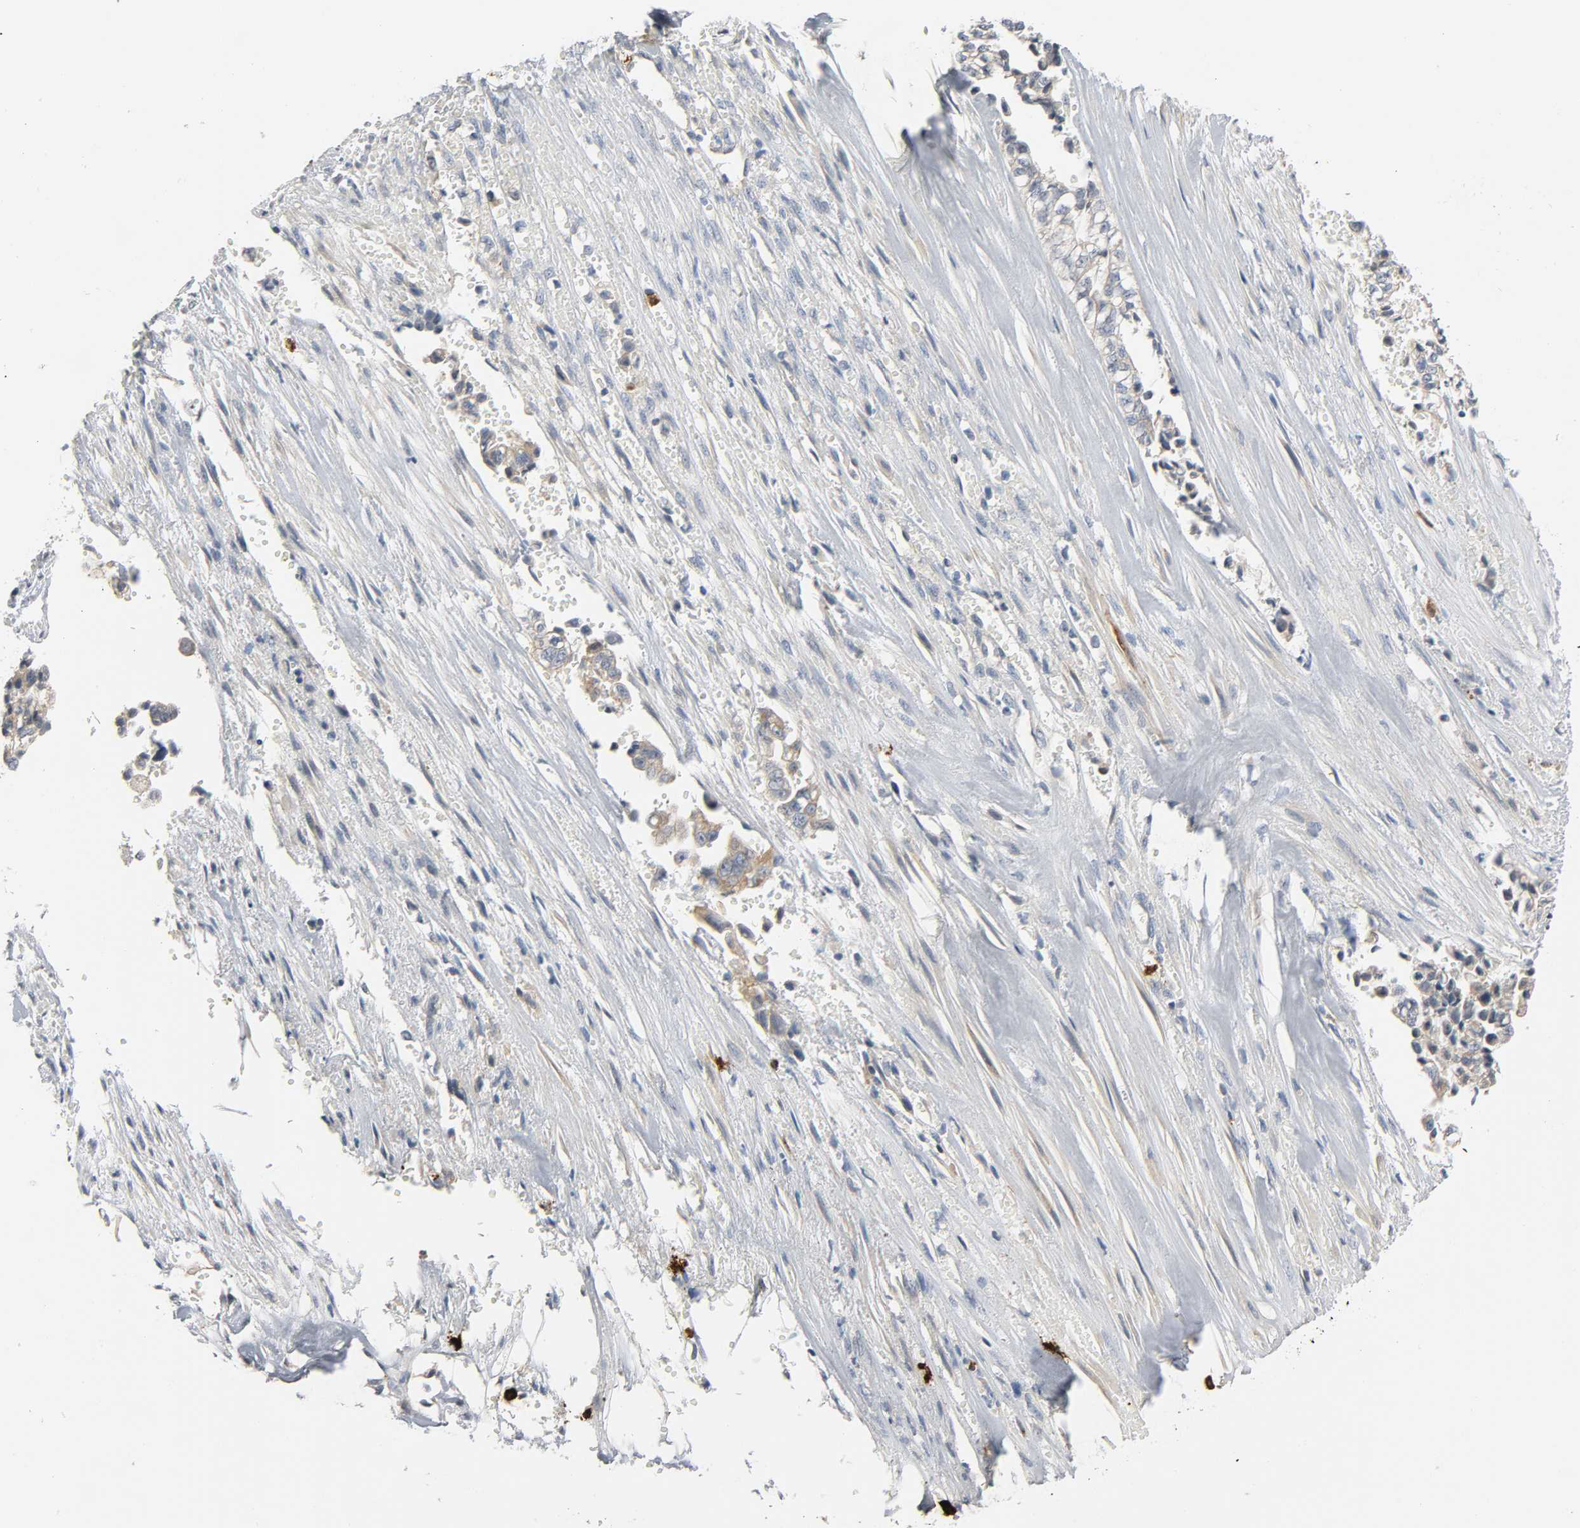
{"staining": {"intensity": "weak", "quantity": ">75%", "location": "cytoplasmic/membranous"}, "tissue": "liver cancer", "cell_type": "Tumor cells", "image_type": "cancer", "snomed": [{"axis": "morphology", "description": "Cholangiocarcinoma"}, {"axis": "topography", "description": "Liver"}], "caption": "Approximately >75% of tumor cells in human cholangiocarcinoma (liver) show weak cytoplasmic/membranous protein positivity as visualized by brown immunohistochemical staining.", "gene": "LIMCH1", "patient": {"sex": "female", "age": 70}}